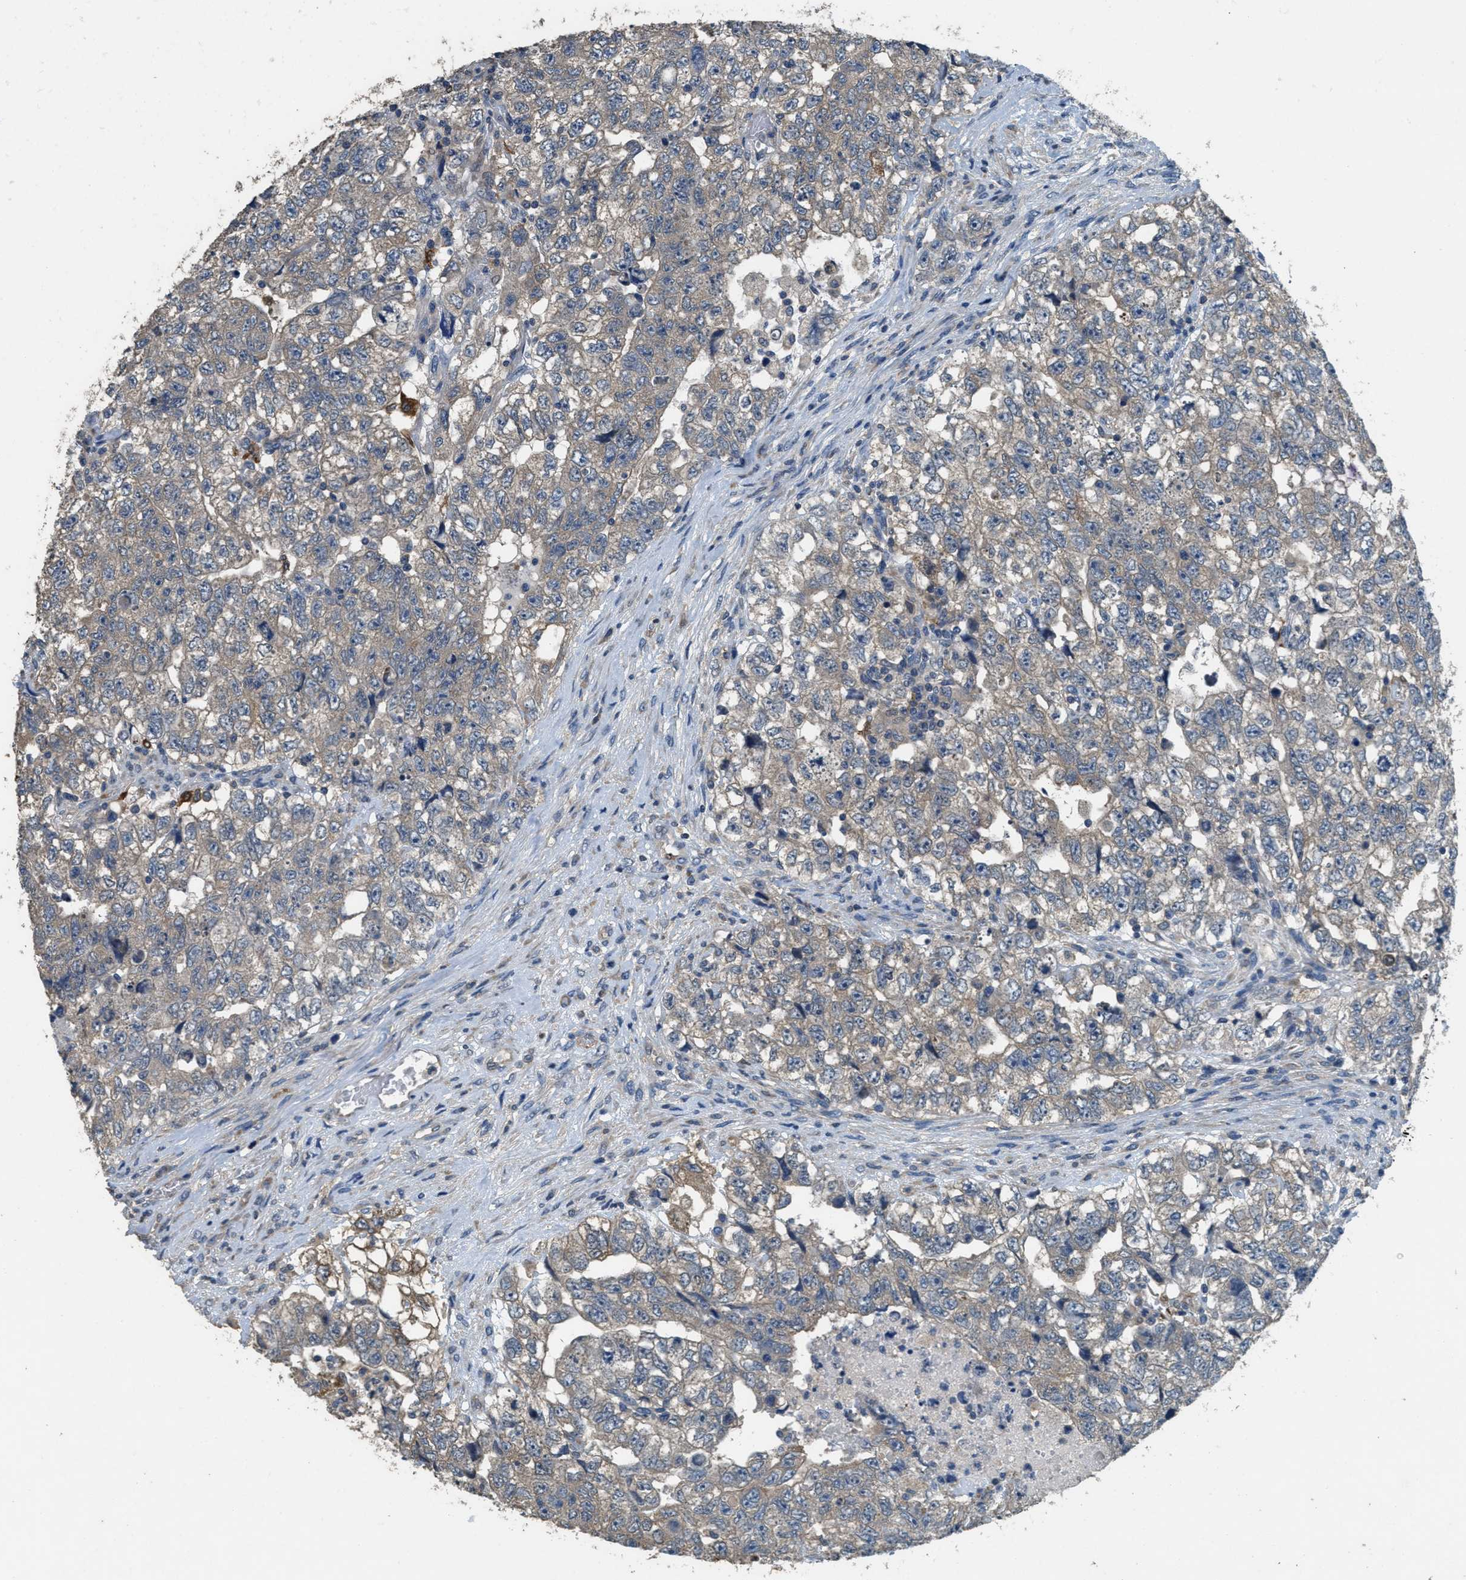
{"staining": {"intensity": "weak", "quantity": "25%-75%", "location": "cytoplasmic/membranous"}, "tissue": "testis cancer", "cell_type": "Tumor cells", "image_type": "cancer", "snomed": [{"axis": "morphology", "description": "Carcinoma, Embryonal, NOS"}, {"axis": "topography", "description": "Testis"}], "caption": "A histopathology image showing weak cytoplasmic/membranous positivity in approximately 25%-75% of tumor cells in testis embryonal carcinoma, as visualized by brown immunohistochemical staining.", "gene": "DGKE", "patient": {"sex": "male", "age": 36}}